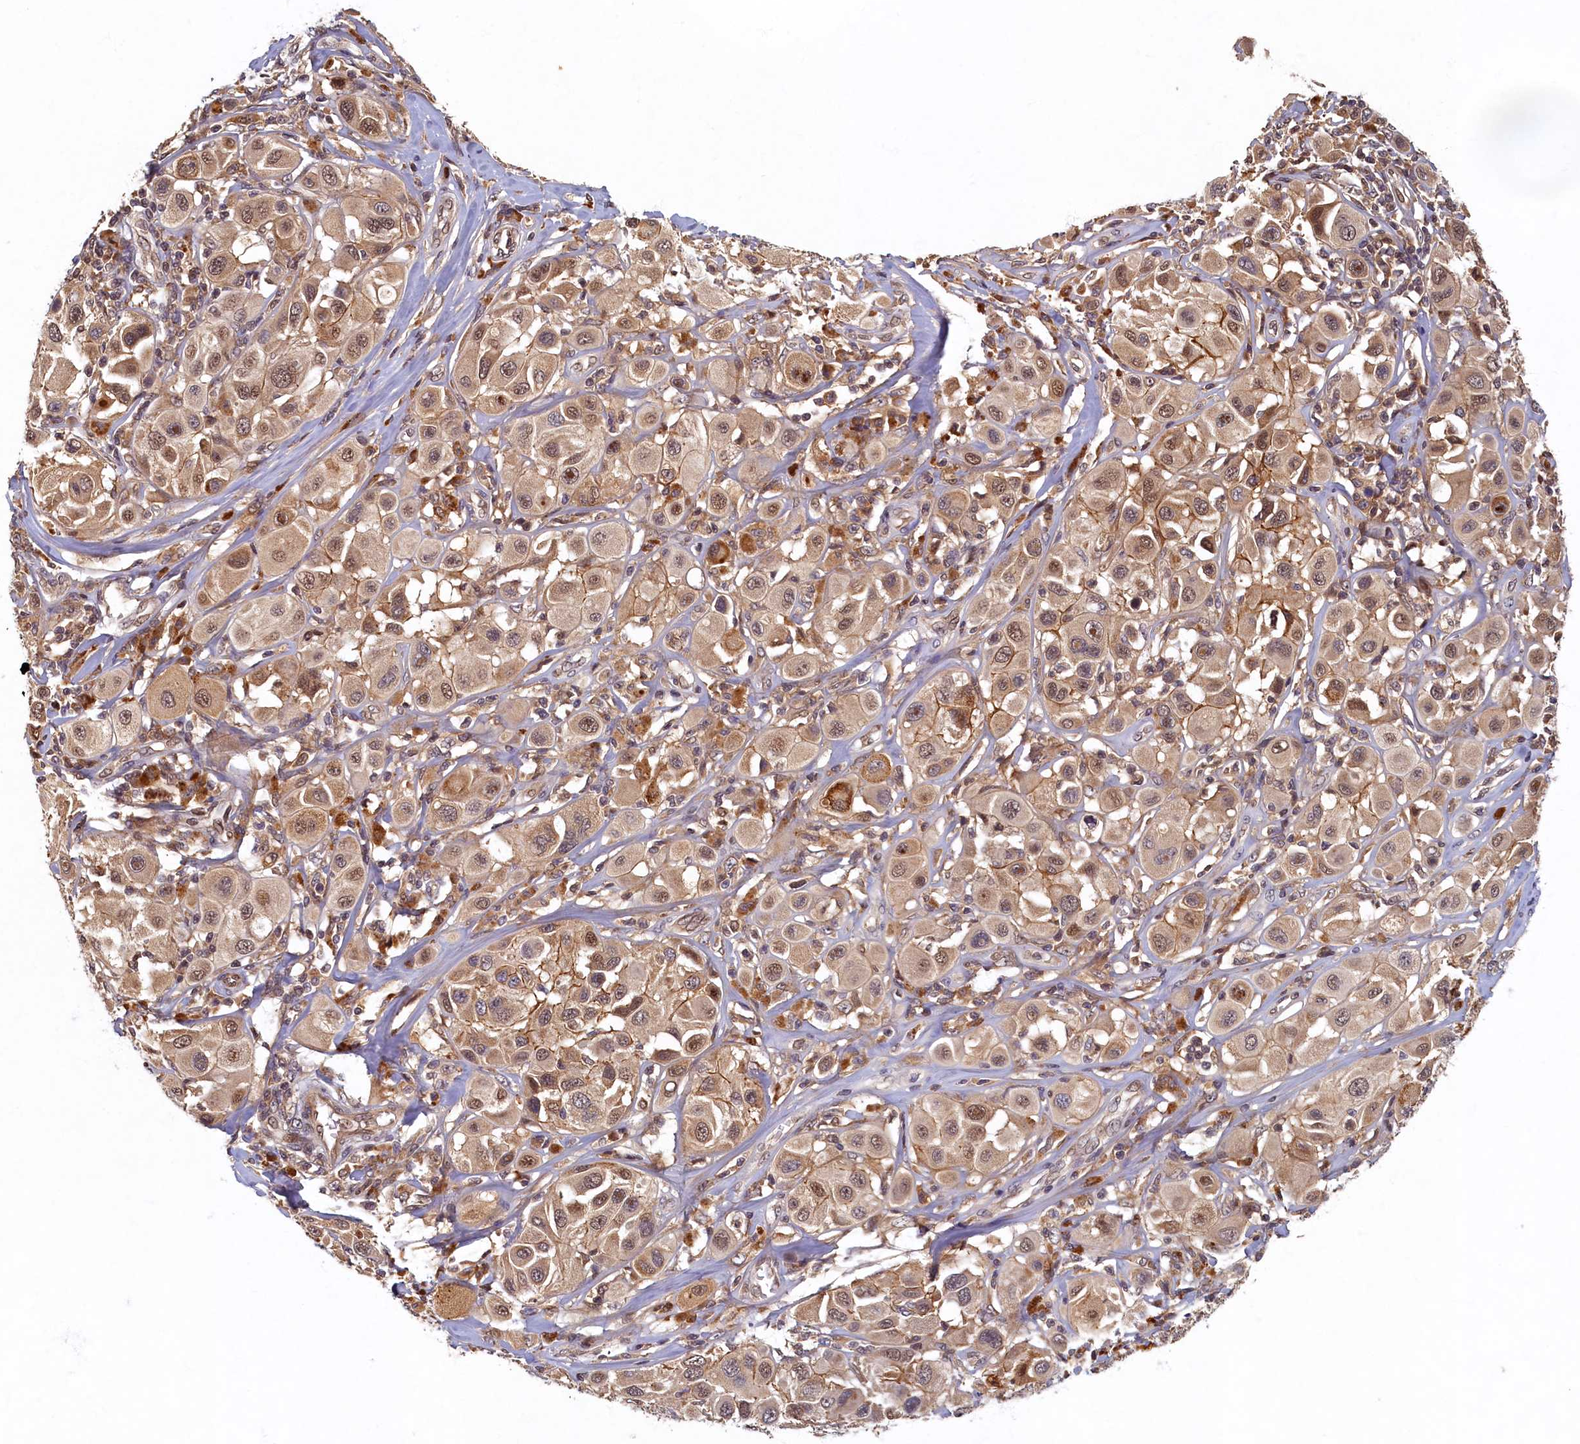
{"staining": {"intensity": "weak", "quantity": ">75%", "location": "cytoplasmic/membranous,nuclear"}, "tissue": "melanoma", "cell_type": "Tumor cells", "image_type": "cancer", "snomed": [{"axis": "morphology", "description": "Malignant melanoma, Metastatic site"}, {"axis": "topography", "description": "Skin"}], "caption": "Immunohistochemistry image of neoplastic tissue: human melanoma stained using IHC shows low levels of weak protein expression localized specifically in the cytoplasmic/membranous and nuclear of tumor cells, appearing as a cytoplasmic/membranous and nuclear brown color.", "gene": "LCMT2", "patient": {"sex": "male", "age": 41}}